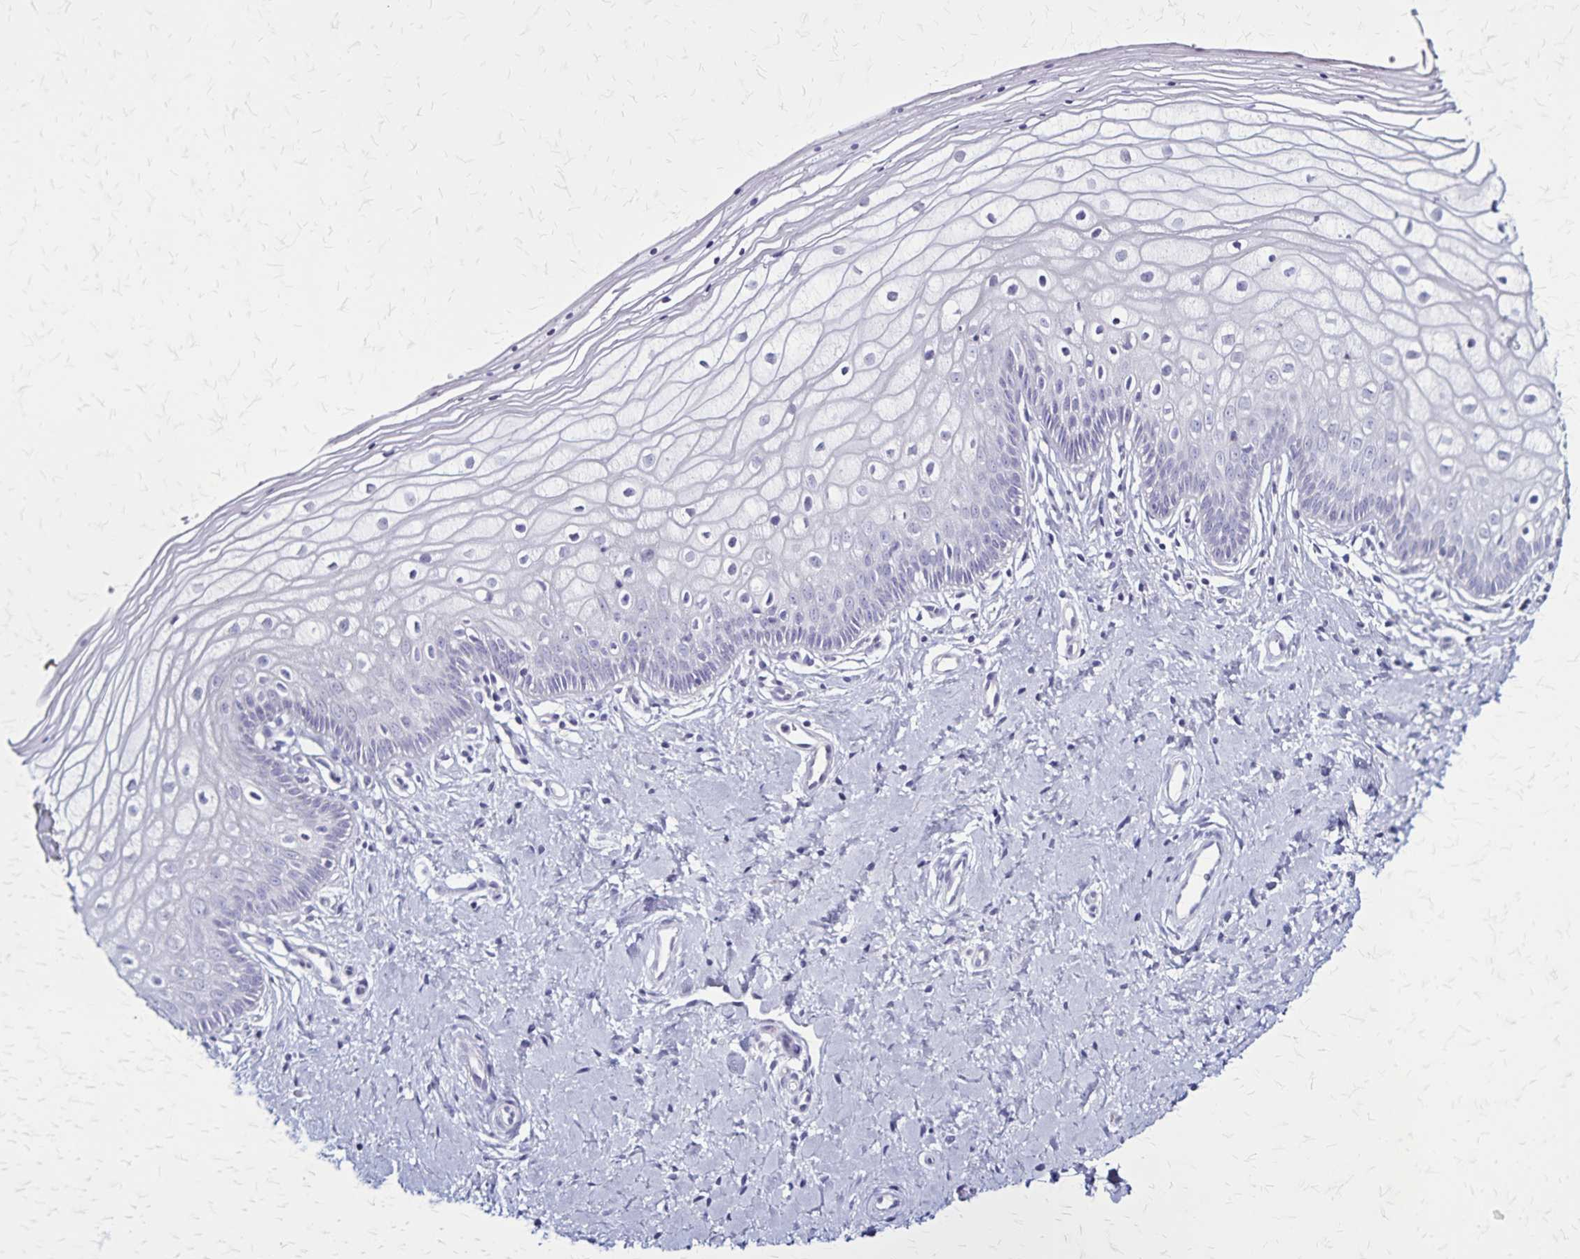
{"staining": {"intensity": "negative", "quantity": "none", "location": "none"}, "tissue": "vagina", "cell_type": "Squamous epithelial cells", "image_type": "normal", "snomed": [{"axis": "morphology", "description": "Normal tissue, NOS"}, {"axis": "topography", "description": "Vagina"}], "caption": "Squamous epithelial cells show no significant staining in benign vagina.", "gene": "PLXNA4", "patient": {"sex": "female", "age": 39}}